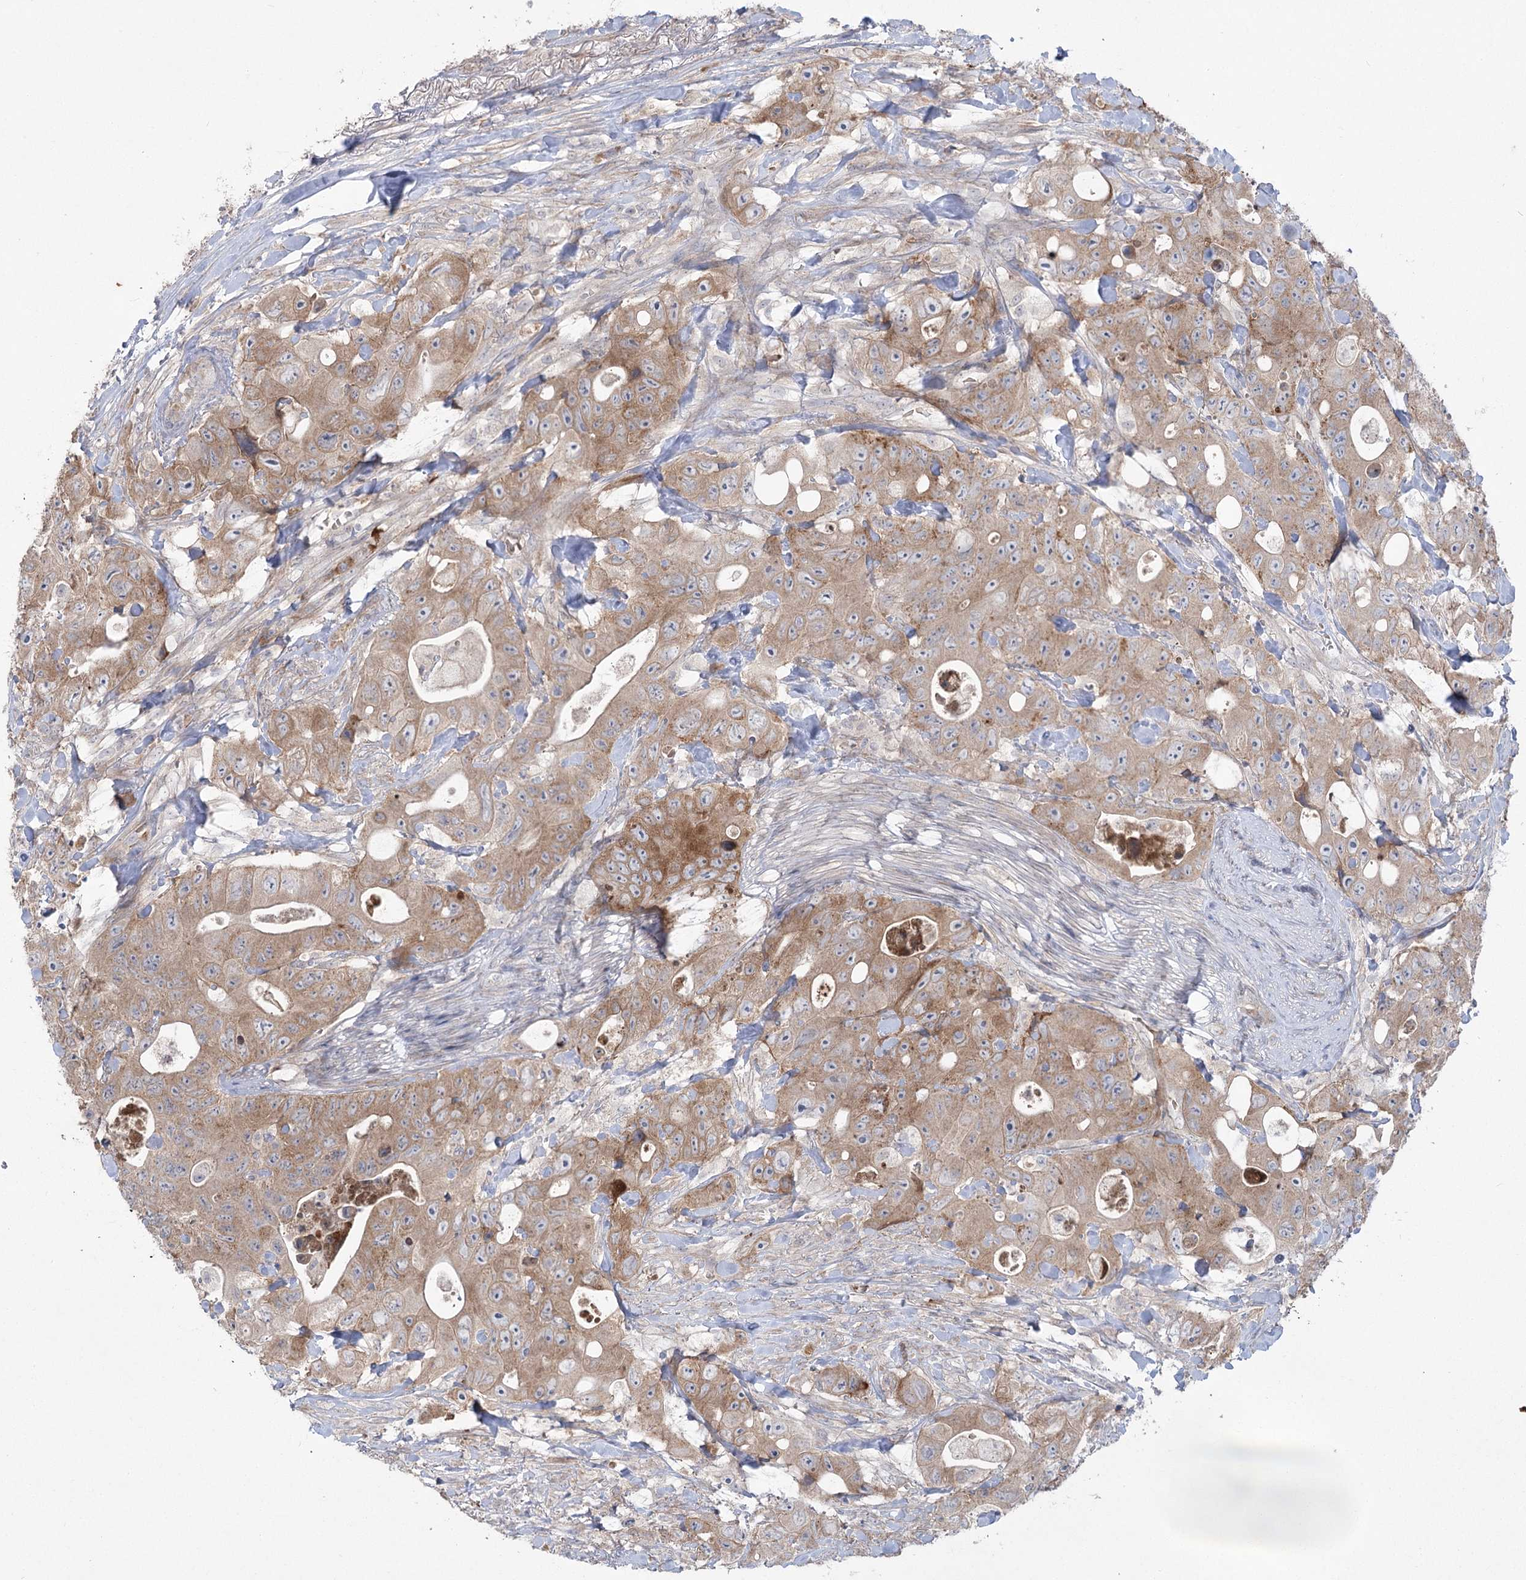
{"staining": {"intensity": "moderate", "quantity": ">75%", "location": "cytoplasmic/membranous"}, "tissue": "colorectal cancer", "cell_type": "Tumor cells", "image_type": "cancer", "snomed": [{"axis": "morphology", "description": "Adenocarcinoma, NOS"}, {"axis": "topography", "description": "Colon"}], "caption": "Tumor cells show medium levels of moderate cytoplasmic/membranous expression in approximately >75% of cells in colorectal cancer (adenocarcinoma).", "gene": "PLEKHA5", "patient": {"sex": "female", "age": 46}}